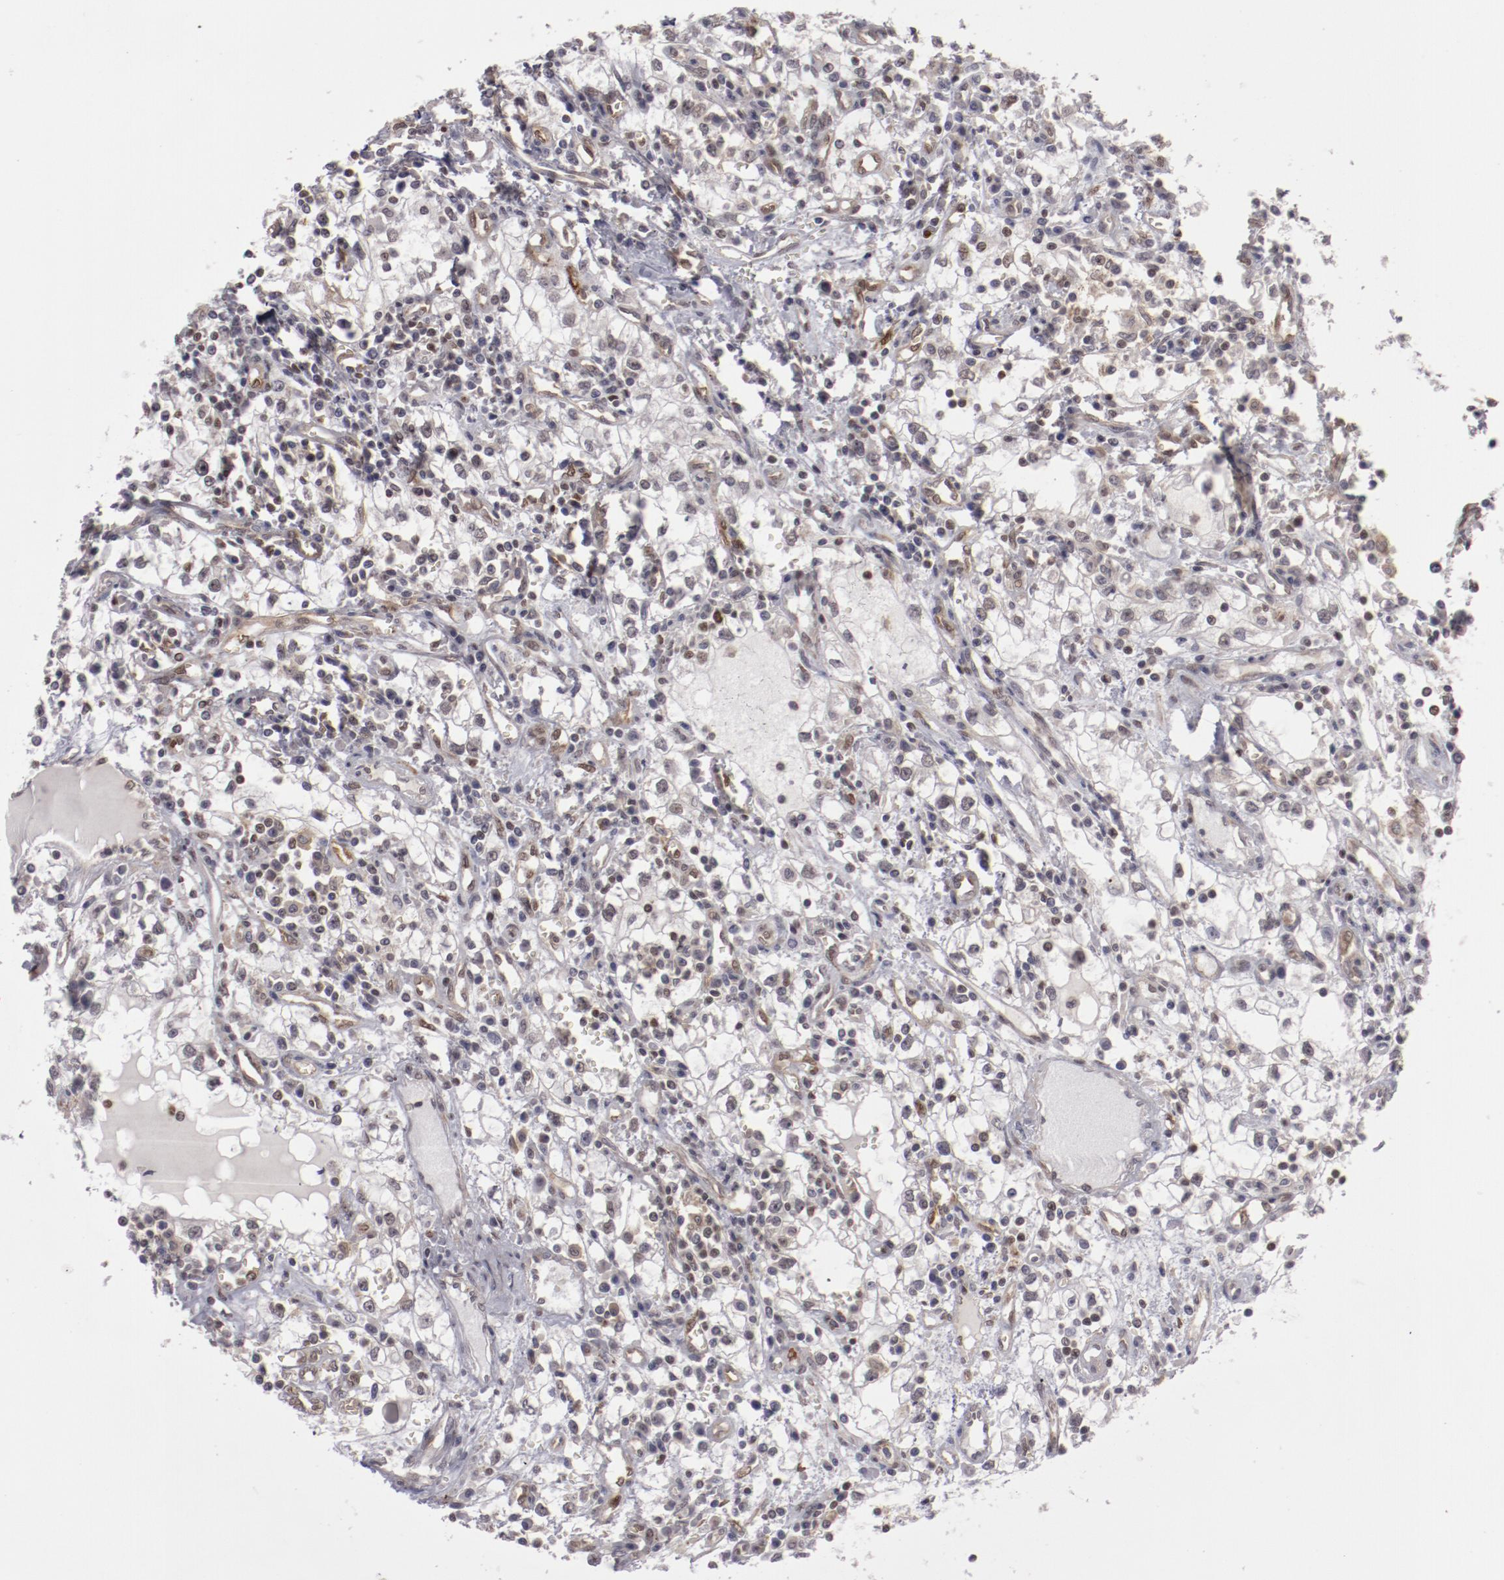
{"staining": {"intensity": "negative", "quantity": "none", "location": "none"}, "tissue": "renal cancer", "cell_type": "Tumor cells", "image_type": "cancer", "snomed": [{"axis": "morphology", "description": "Adenocarcinoma, NOS"}, {"axis": "topography", "description": "Kidney"}], "caption": "Human renal cancer stained for a protein using immunohistochemistry shows no positivity in tumor cells.", "gene": "LEF1", "patient": {"sex": "male", "age": 82}}